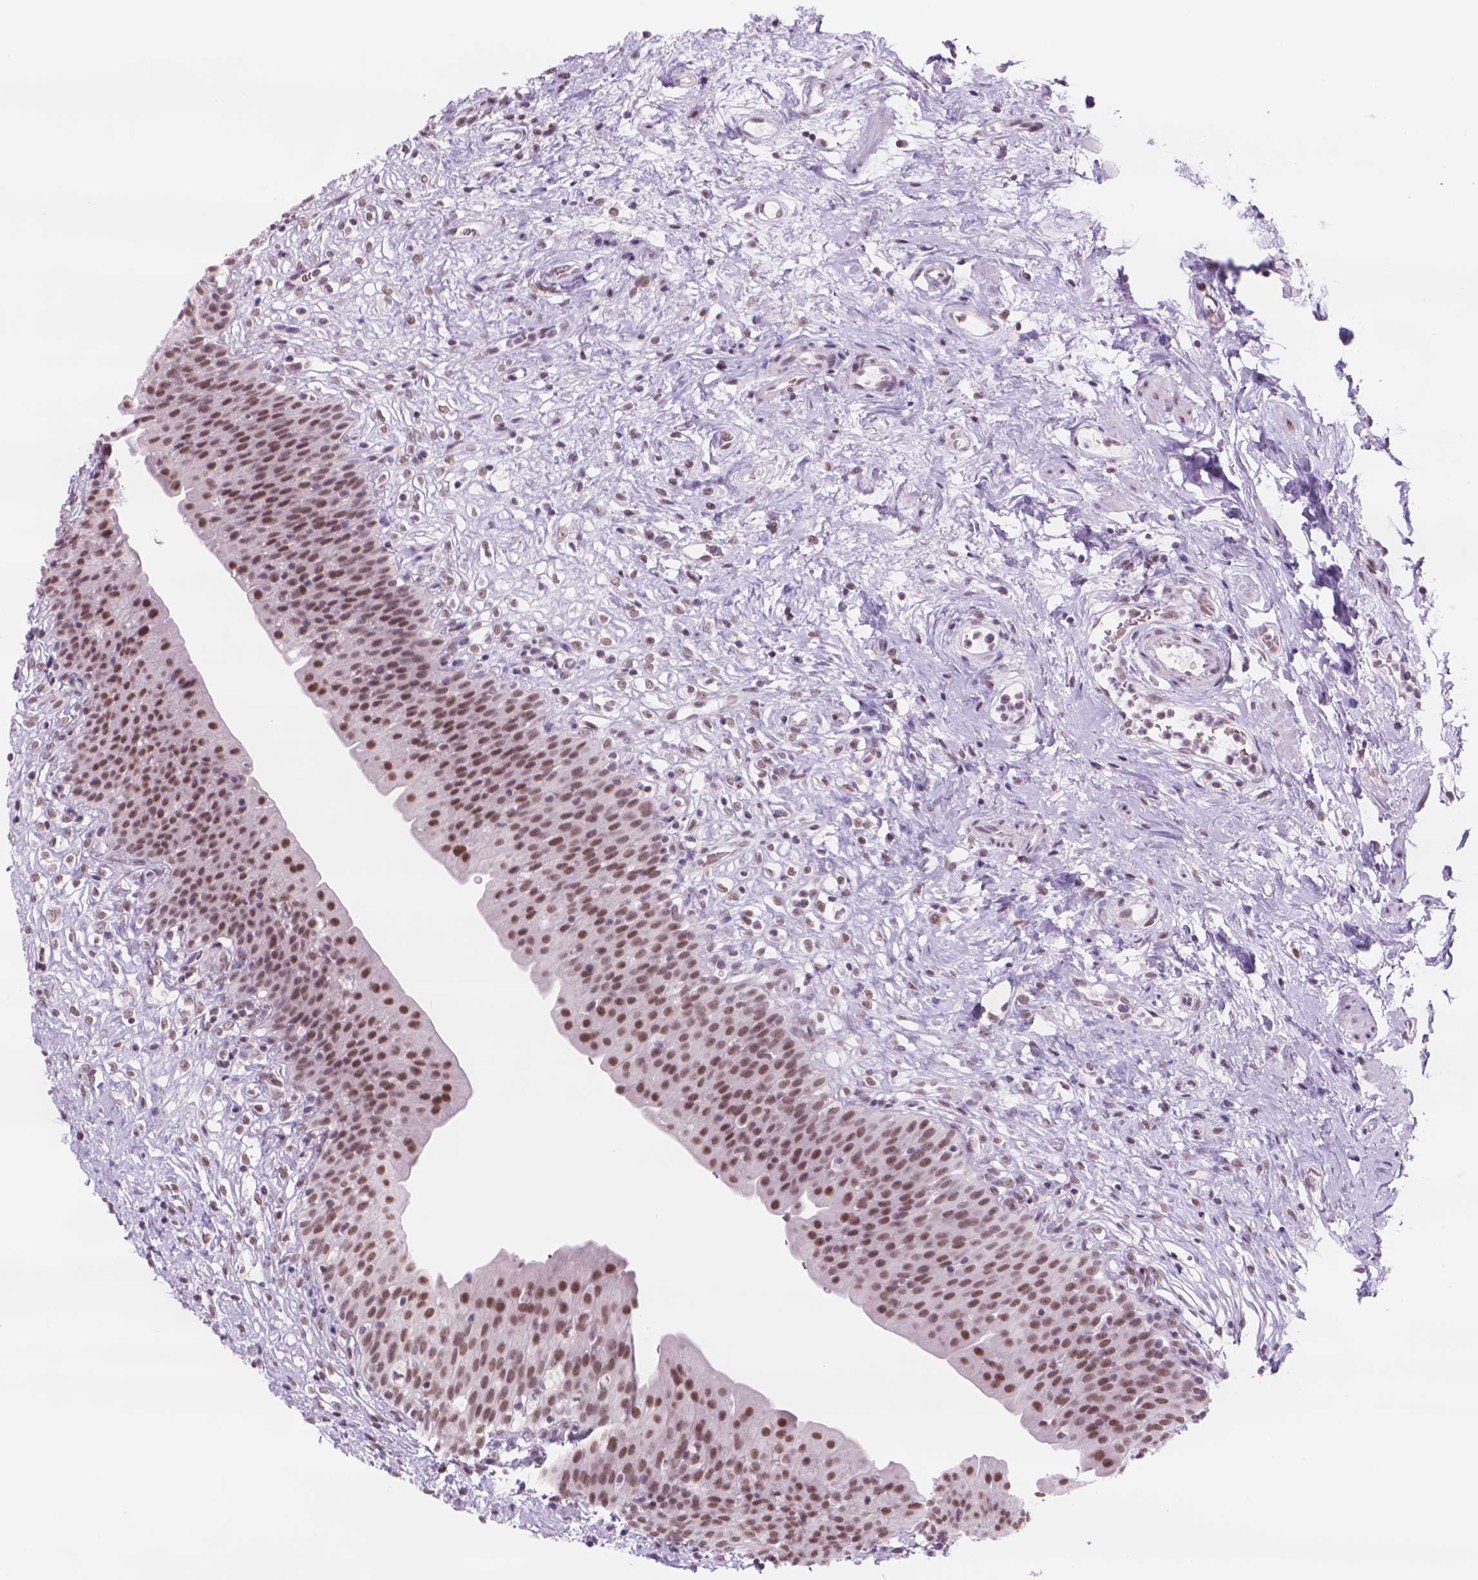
{"staining": {"intensity": "moderate", "quantity": ">75%", "location": "nuclear"}, "tissue": "urinary bladder", "cell_type": "Urothelial cells", "image_type": "normal", "snomed": [{"axis": "morphology", "description": "Normal tissue, NOS"}, {"axis": "topography", "description": "Urinary bladder"}], "caption": "Immunohistochemistry of benign human urinary bladder exhibits medium levels of moderate nuclear expression in approximately >75% of urothelial cells.", "gene": "POLR3D", "patient": {"sex": "male", "age": 76}}